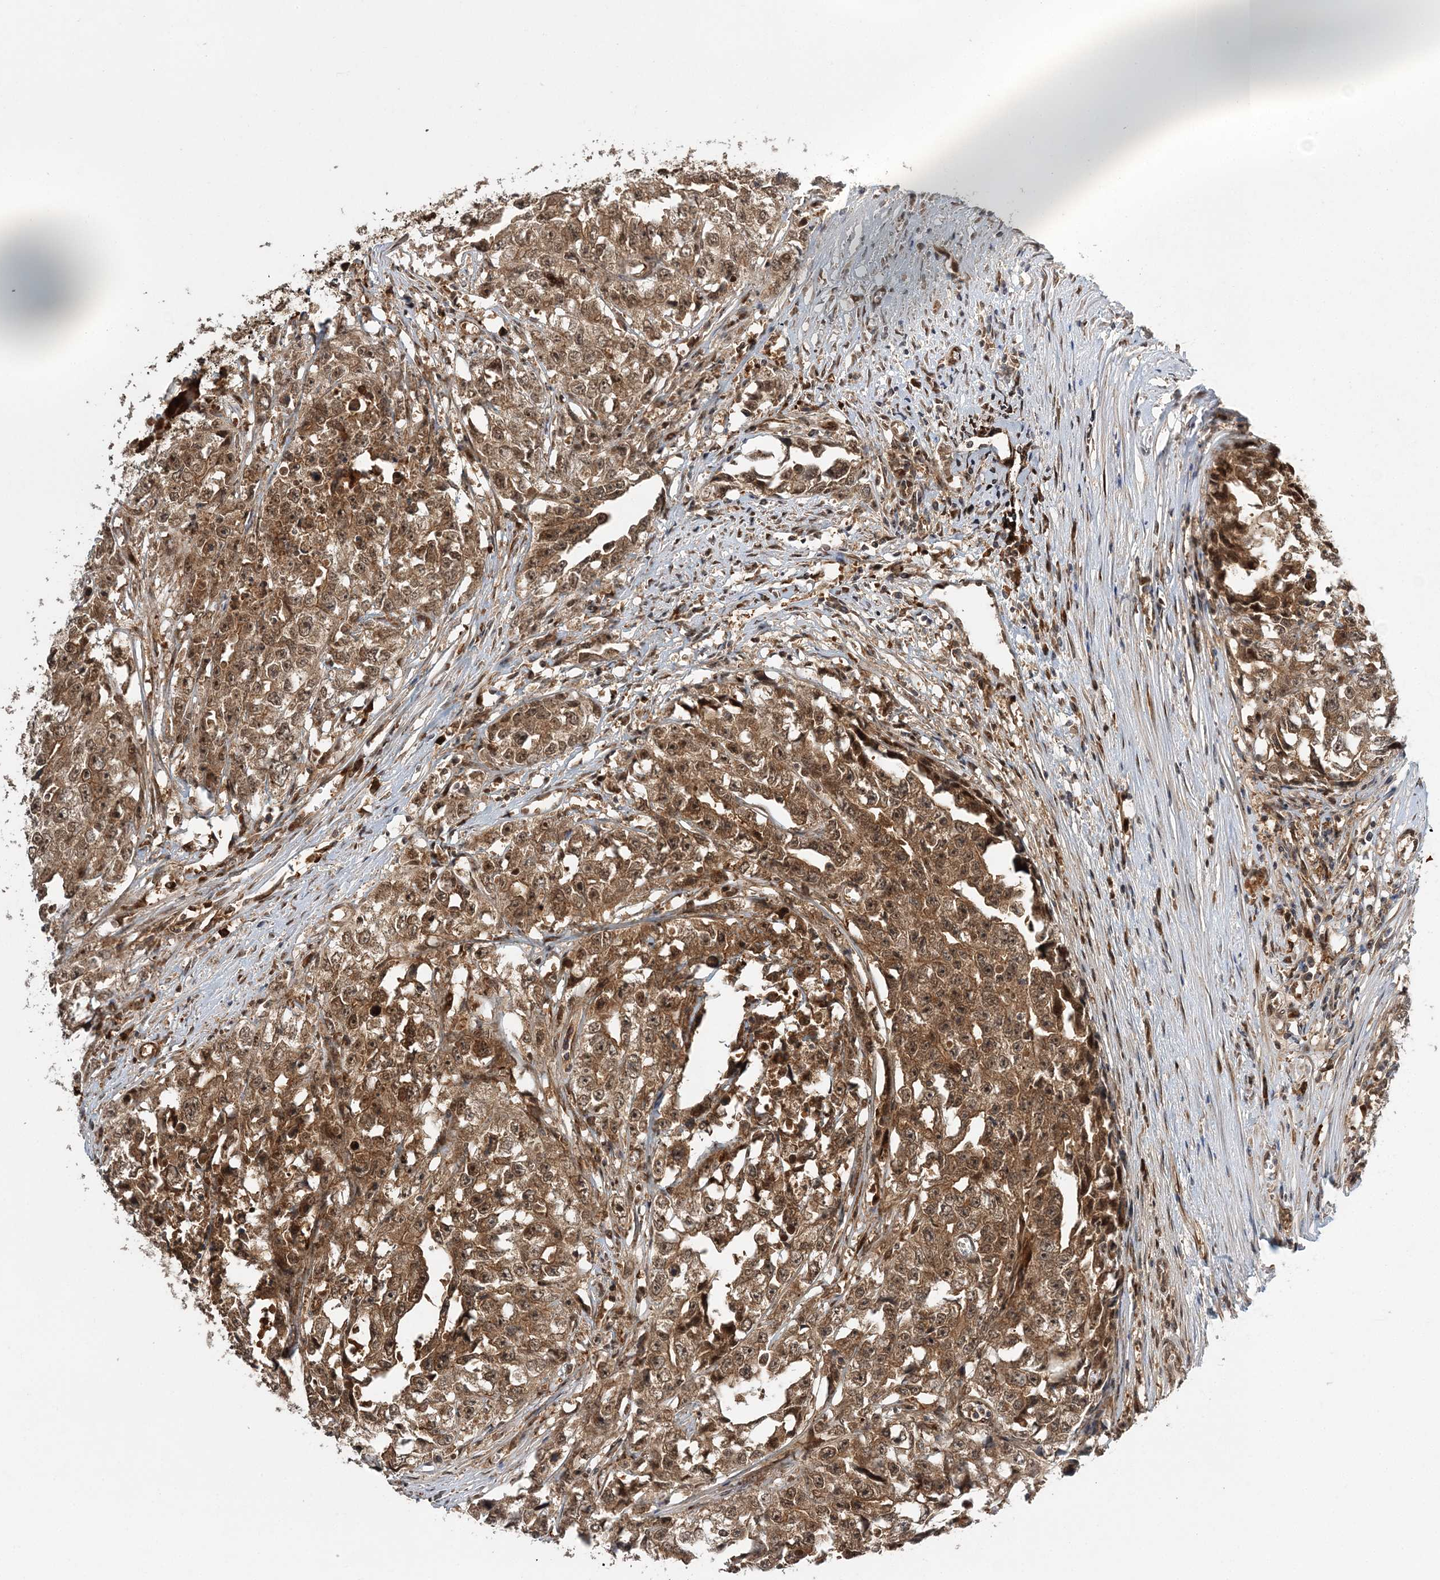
{"staining": {"intensity": "strong", "quantity": ">75%", "location": "cytoplasmic/membranous,nuclear"}, "tissue": "testis cancer", "cell_type": "Tumor cells", "image_type": "cancer", "snomed": [{"axis": "morphology", "description": "Seminoma, NOS"}, {"axis": "morphology", "description": "Carcinoma, Embryonal, NOS"}, {"axis": "topography", "description": "Testis"}], "caption": "Testis seminoma stained with DAB (3,3'-diaminobenzidine) IHC reveals high levels of strong cytoplasmic/membranous and nuclear positivity in approximately >75% of tumor cells. Nuclei are stained in blue.", "gene": "UBTD2", "patient": {"sex": "male", "age": 43}}